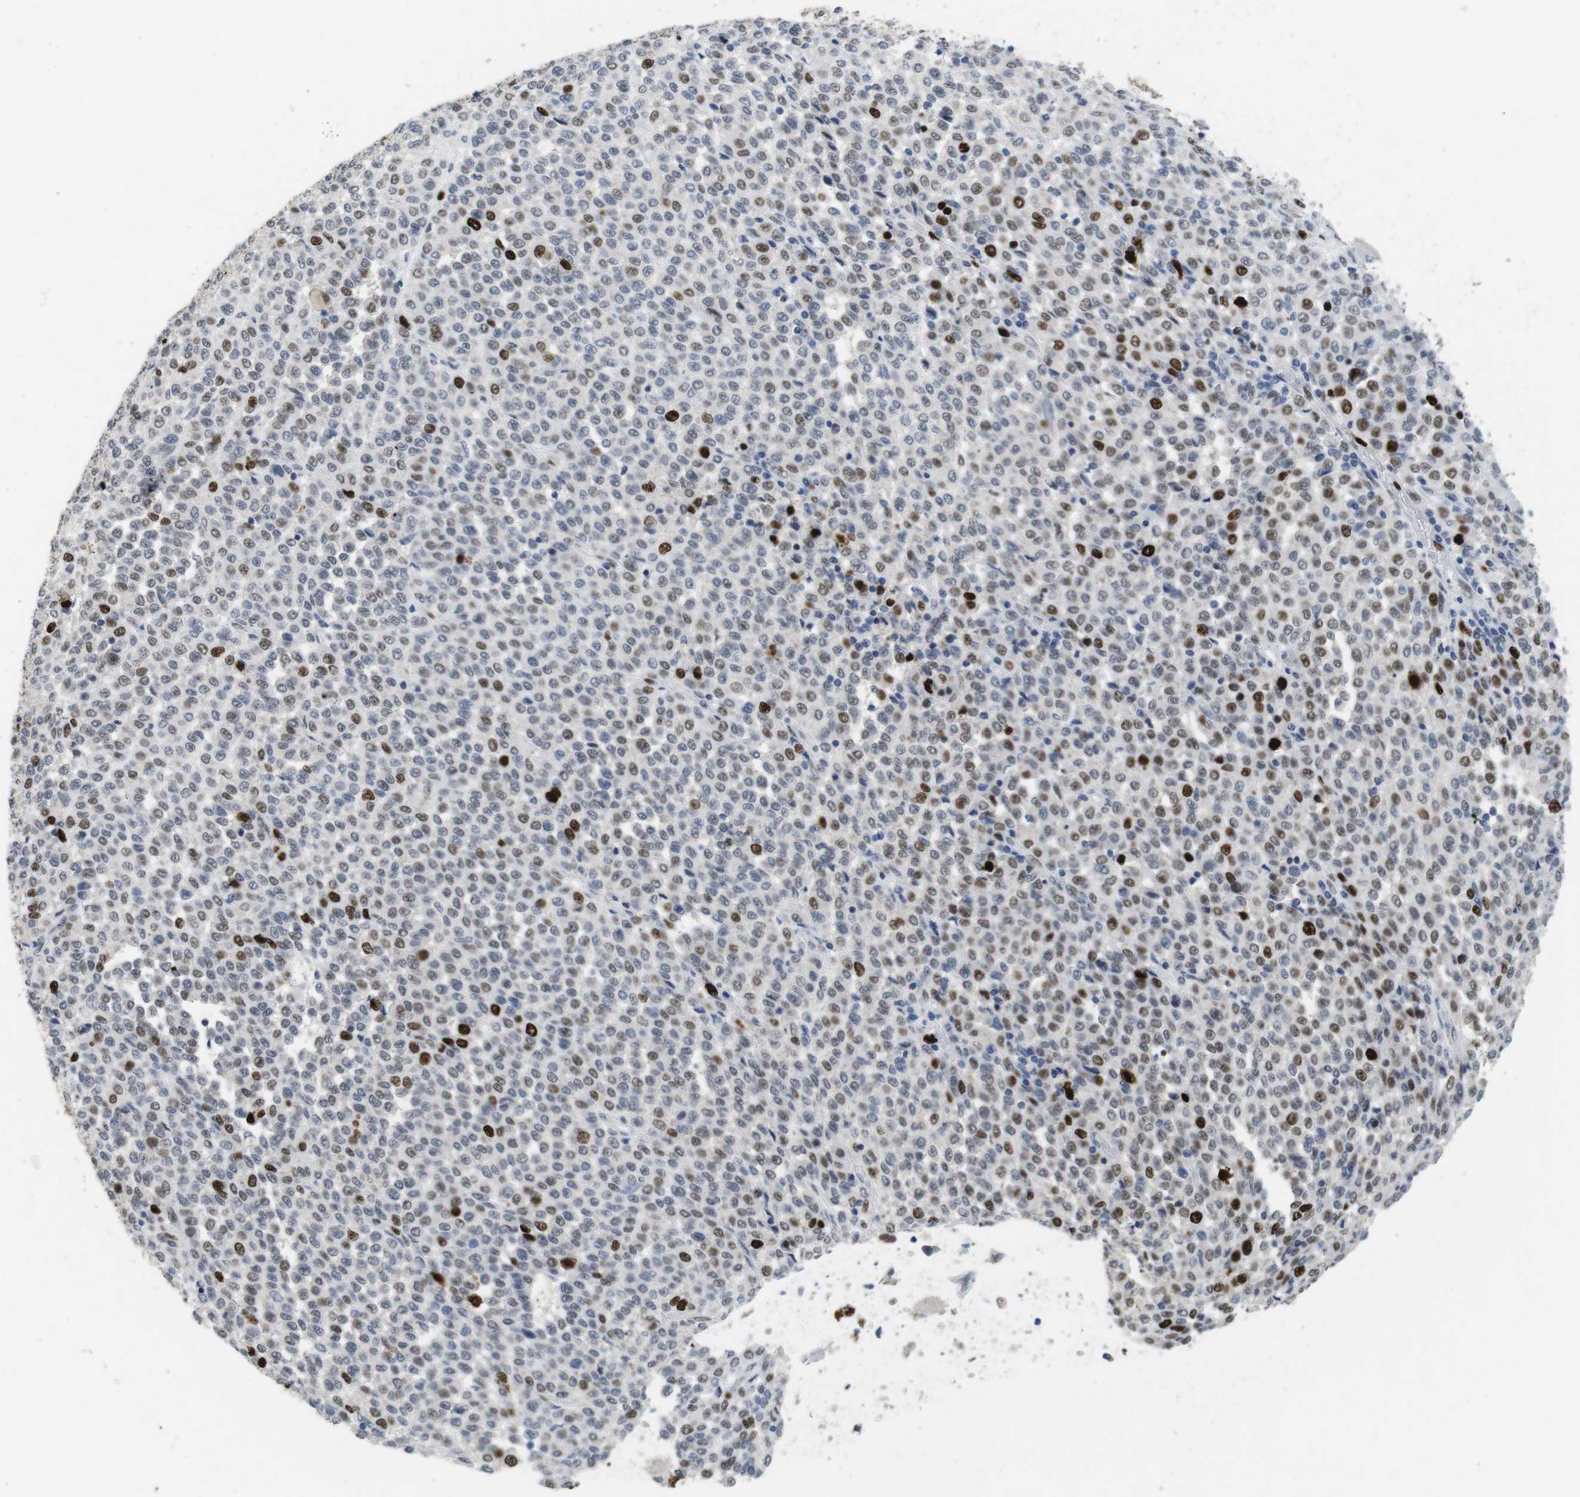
{"staining": {"intensity": "strong", "quantity": "25%-75%", "location": "nuclear"}, "tissue": "melanoma", "cell_type": "Tumor cells", "image_type": "cancer", "snomed": [{"axis": "morphology", "description": "Malignant melanoma, Metastatic site"}, {"axis": "topography", "description": "Pancreas"}], "caption": "This photomicrograph displays immunohistochemistry staining of malignant melanoma (metastatic site), with high strong nuclear expression in approximately 25%-75% of tumor cells.", "gene": "KPNA2", "patient": {"sex": "female", "age": 30}}